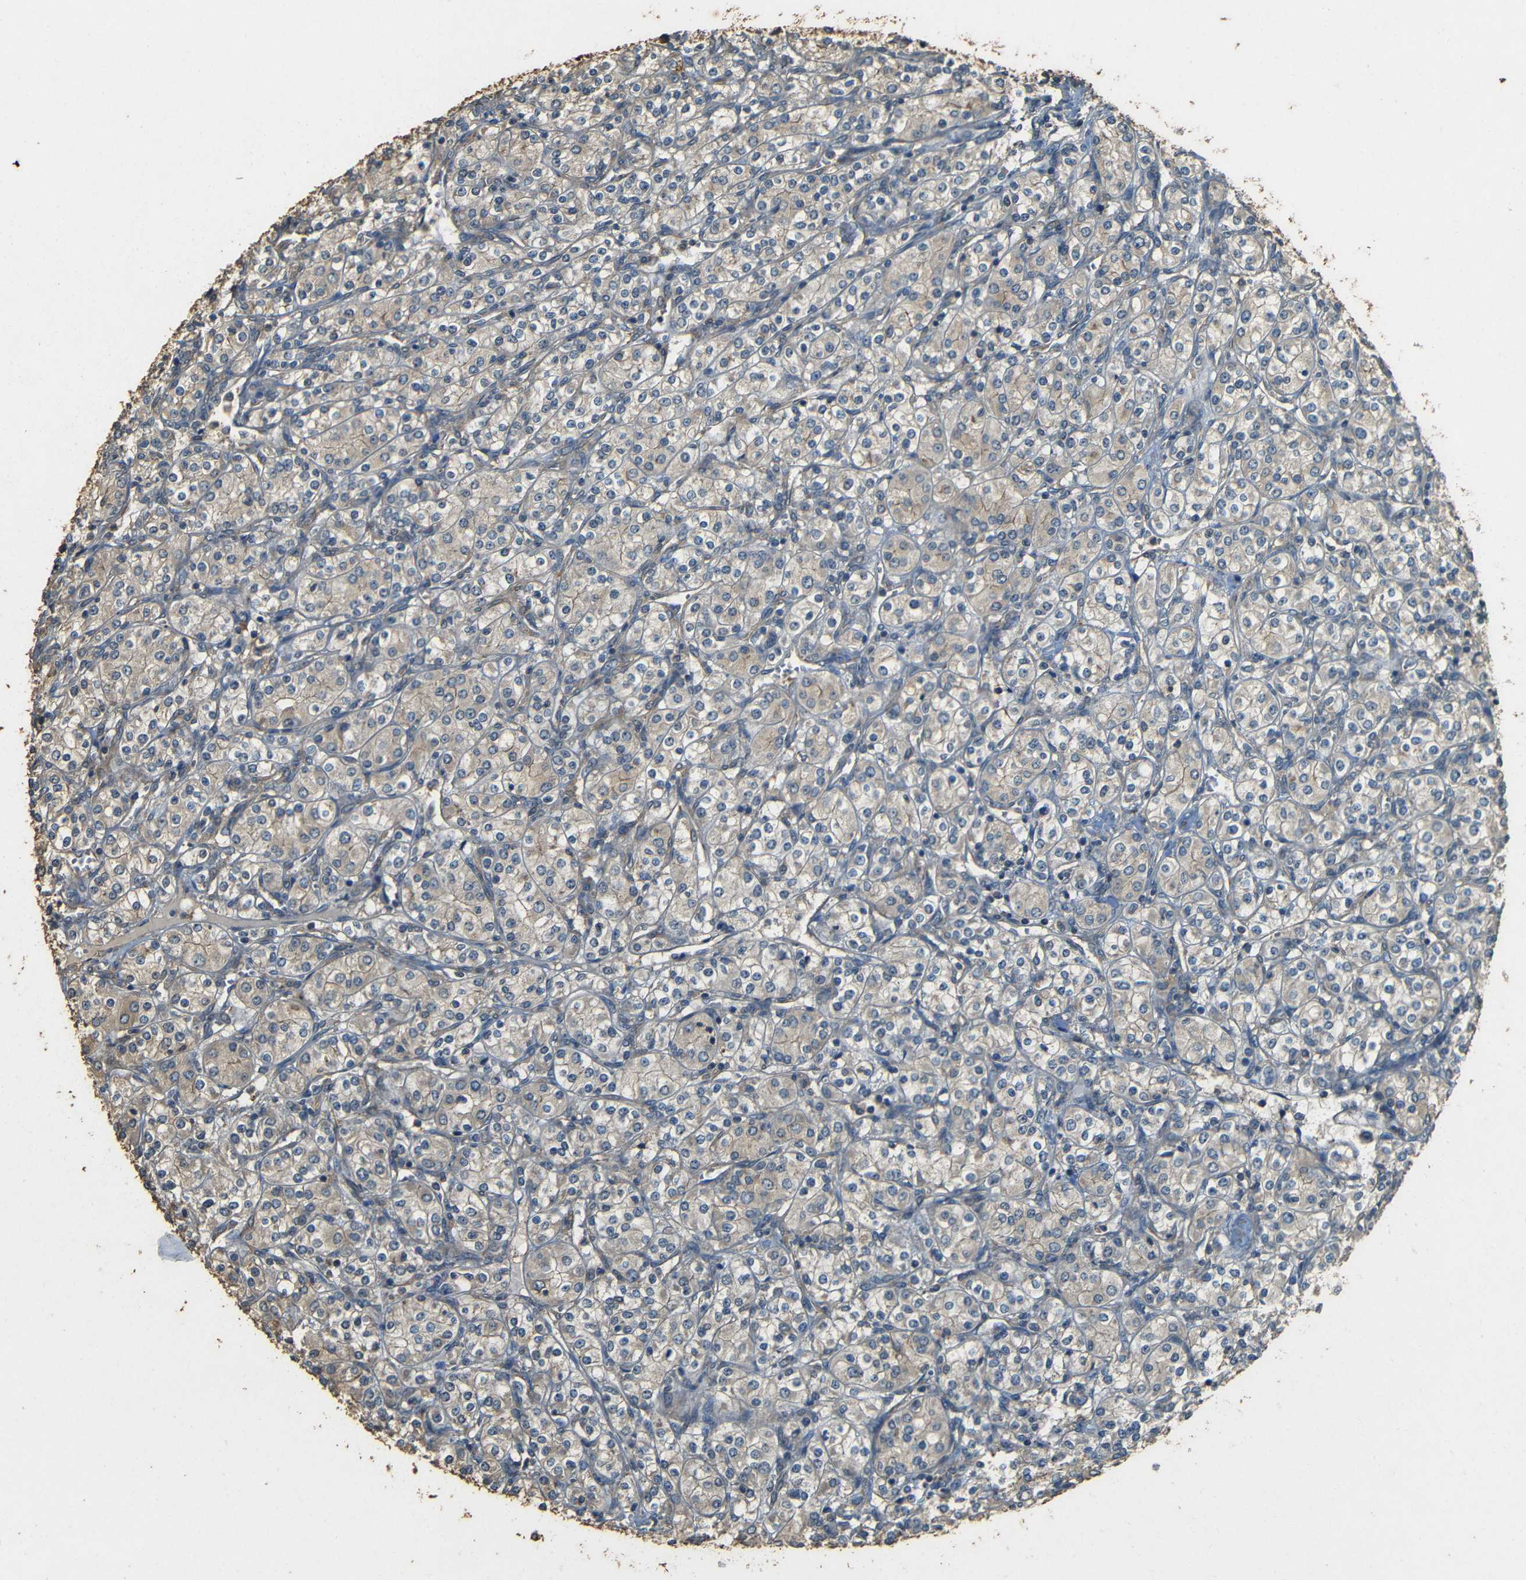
{"staining": {"intensity": "weak", "quantity": ">75%", "location": "cytoplasmic/membranous"}, "tissue": "renal cancer", "cell_type": "Tumor cells", "image_type": "cancer", "snomed": [{"axis": "morphology", "description": "Adenocarcinoma, NOS"}, {"axis": "topography", "description": "Kidney"}], "caption": "An IHC image of tumor tissue is shown. Protein staining in brown labels weak cytoplasmic/membranous positivity in renal cancer (adenocarcinoma) within tumor cells.", "gene": "PDE5A", "patient": {"sex": "male", "age": 77}}